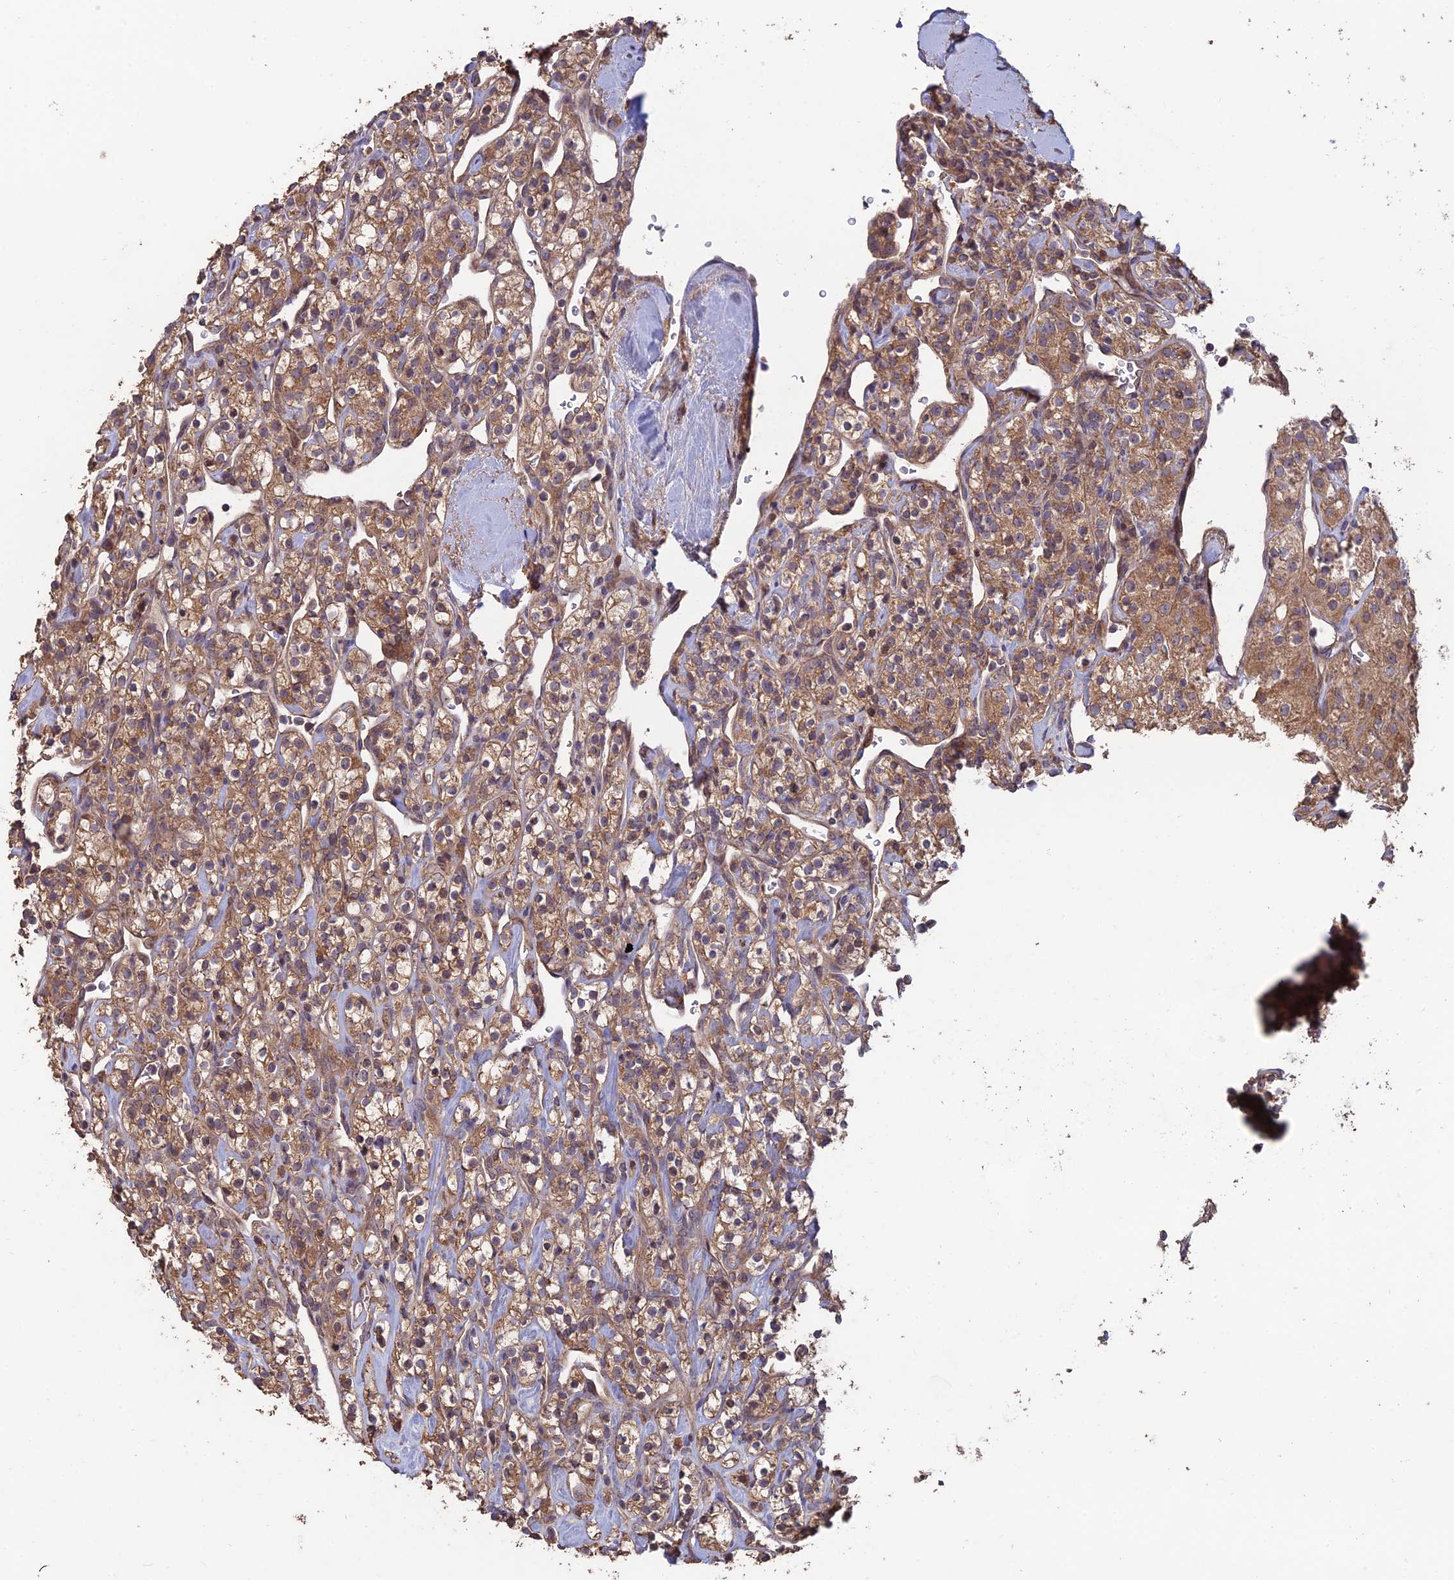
{"staining": {"intensity": "moderate", "quantity": ">75%", "location": "cytoplasmic/membranous"}, "tissue": "renal cancer", "cell_type": "Tumor cells", "image_type": "cancer", "snomed": [{"axis": "morphology", "description": "Adenocarcinoma, NOS"}, {"axis": "topography", "description": "Kidney"}], "caption": "High-power microscopy captured an immunohistochemistry image of renal cancer, revealing moderate cytoplasmic/membranous staining in about >75% of tumor cells.", "gene": "SHISA5", "patient": {"sex": "male", "age": 77}}